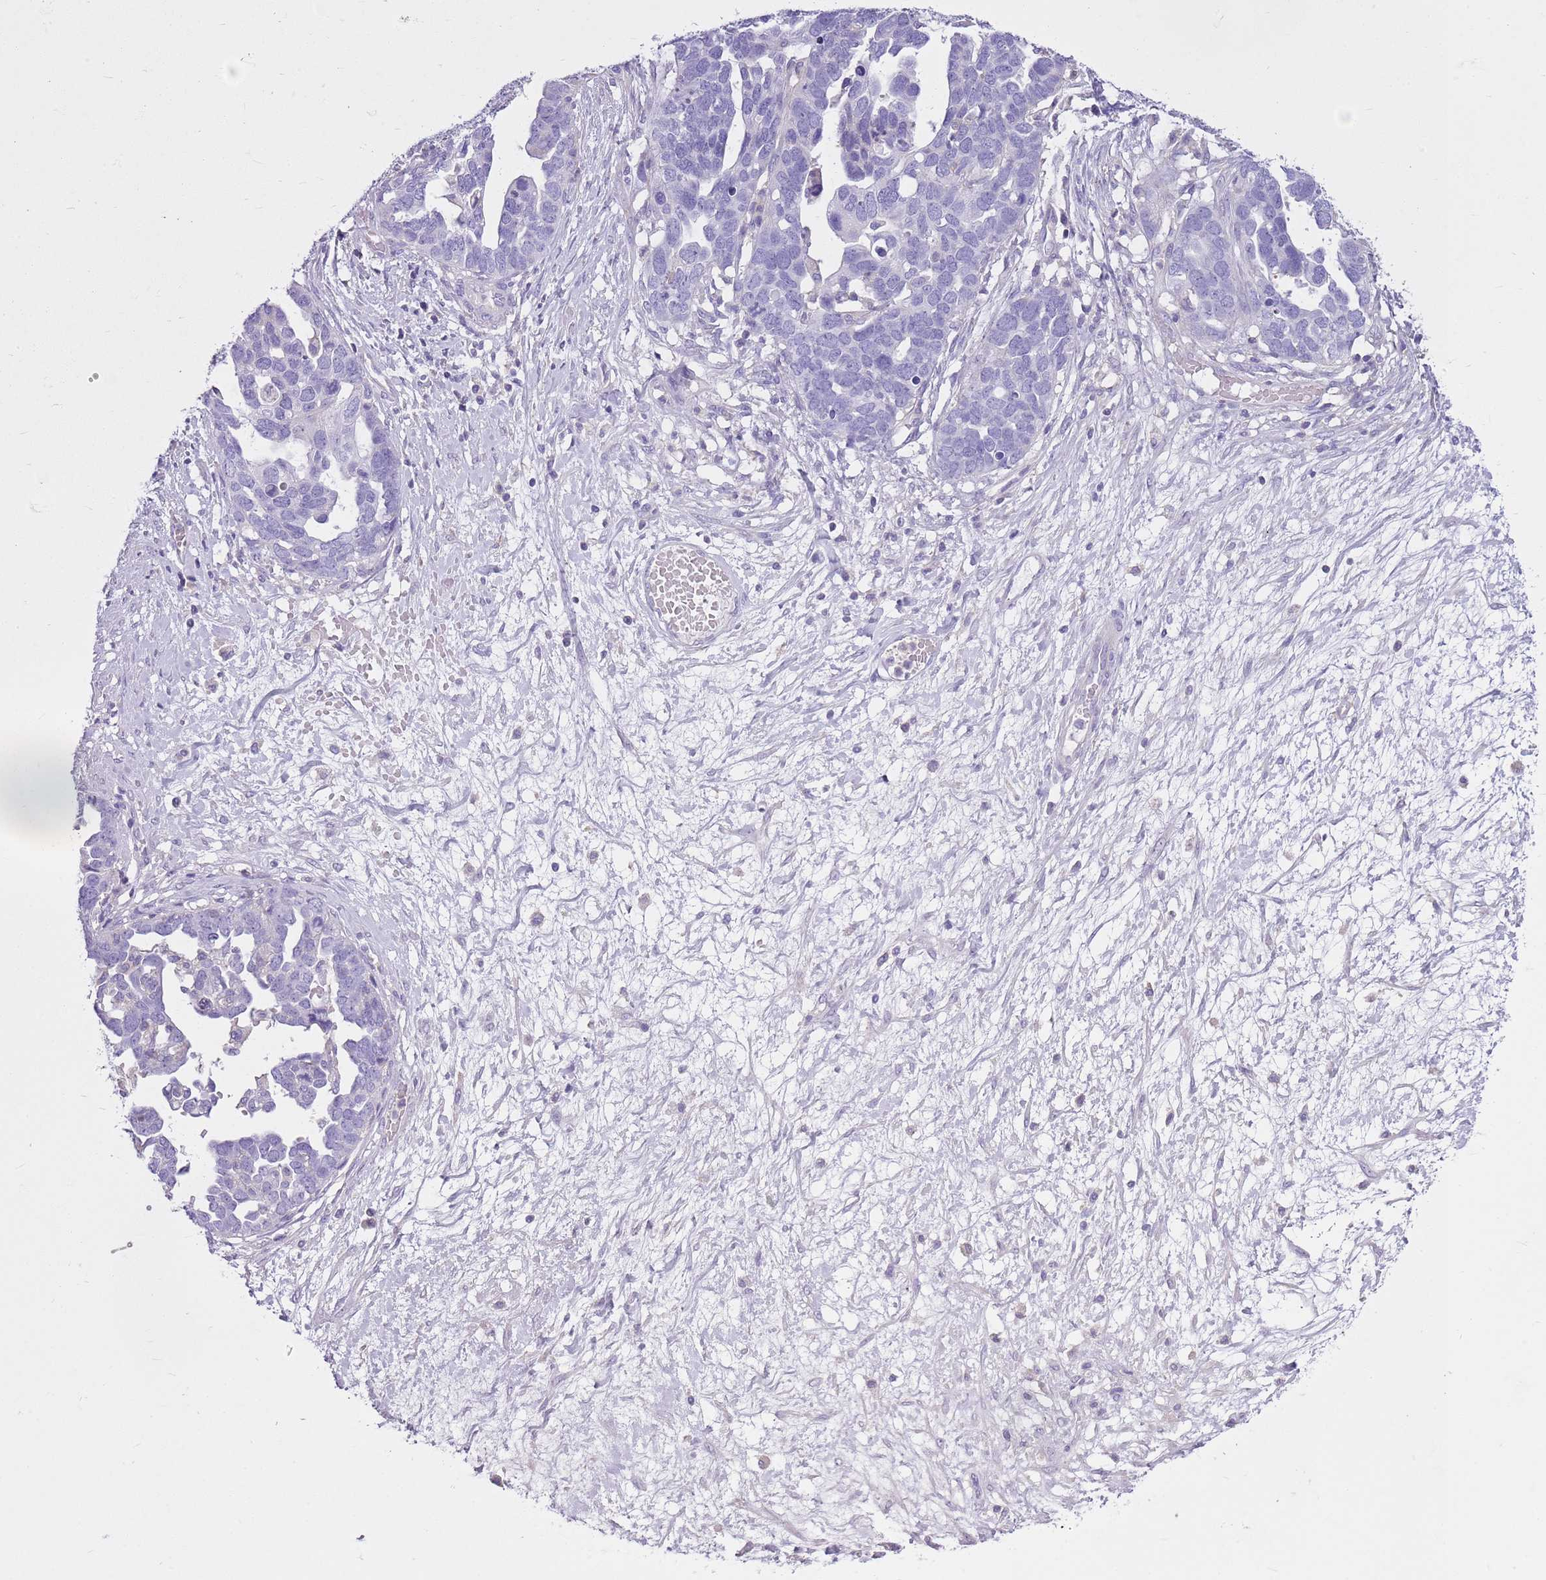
{"staining": {"intensity": "negative", "quantity": "none", "location": "none"}, "tissue": "ovarian cancer", "cell_type": "Tumor cells", "image_type": "cancer", "snomed": [{"axis": "morphology", "description": "Cystadenocarcinoma, serous, NOS"}, {"axis": "topography", "description": "Ovary"}], "caption": "IHC histopathology image of neoplastic tissue: ovarian serous cystadenocarcinoma stained with DAB (3,3'-diaminobenzidine) reveals no significant protein expression in tumor cells.", "gene": "CNPPD1", "patient": {"sex": "female", "age": 54}}